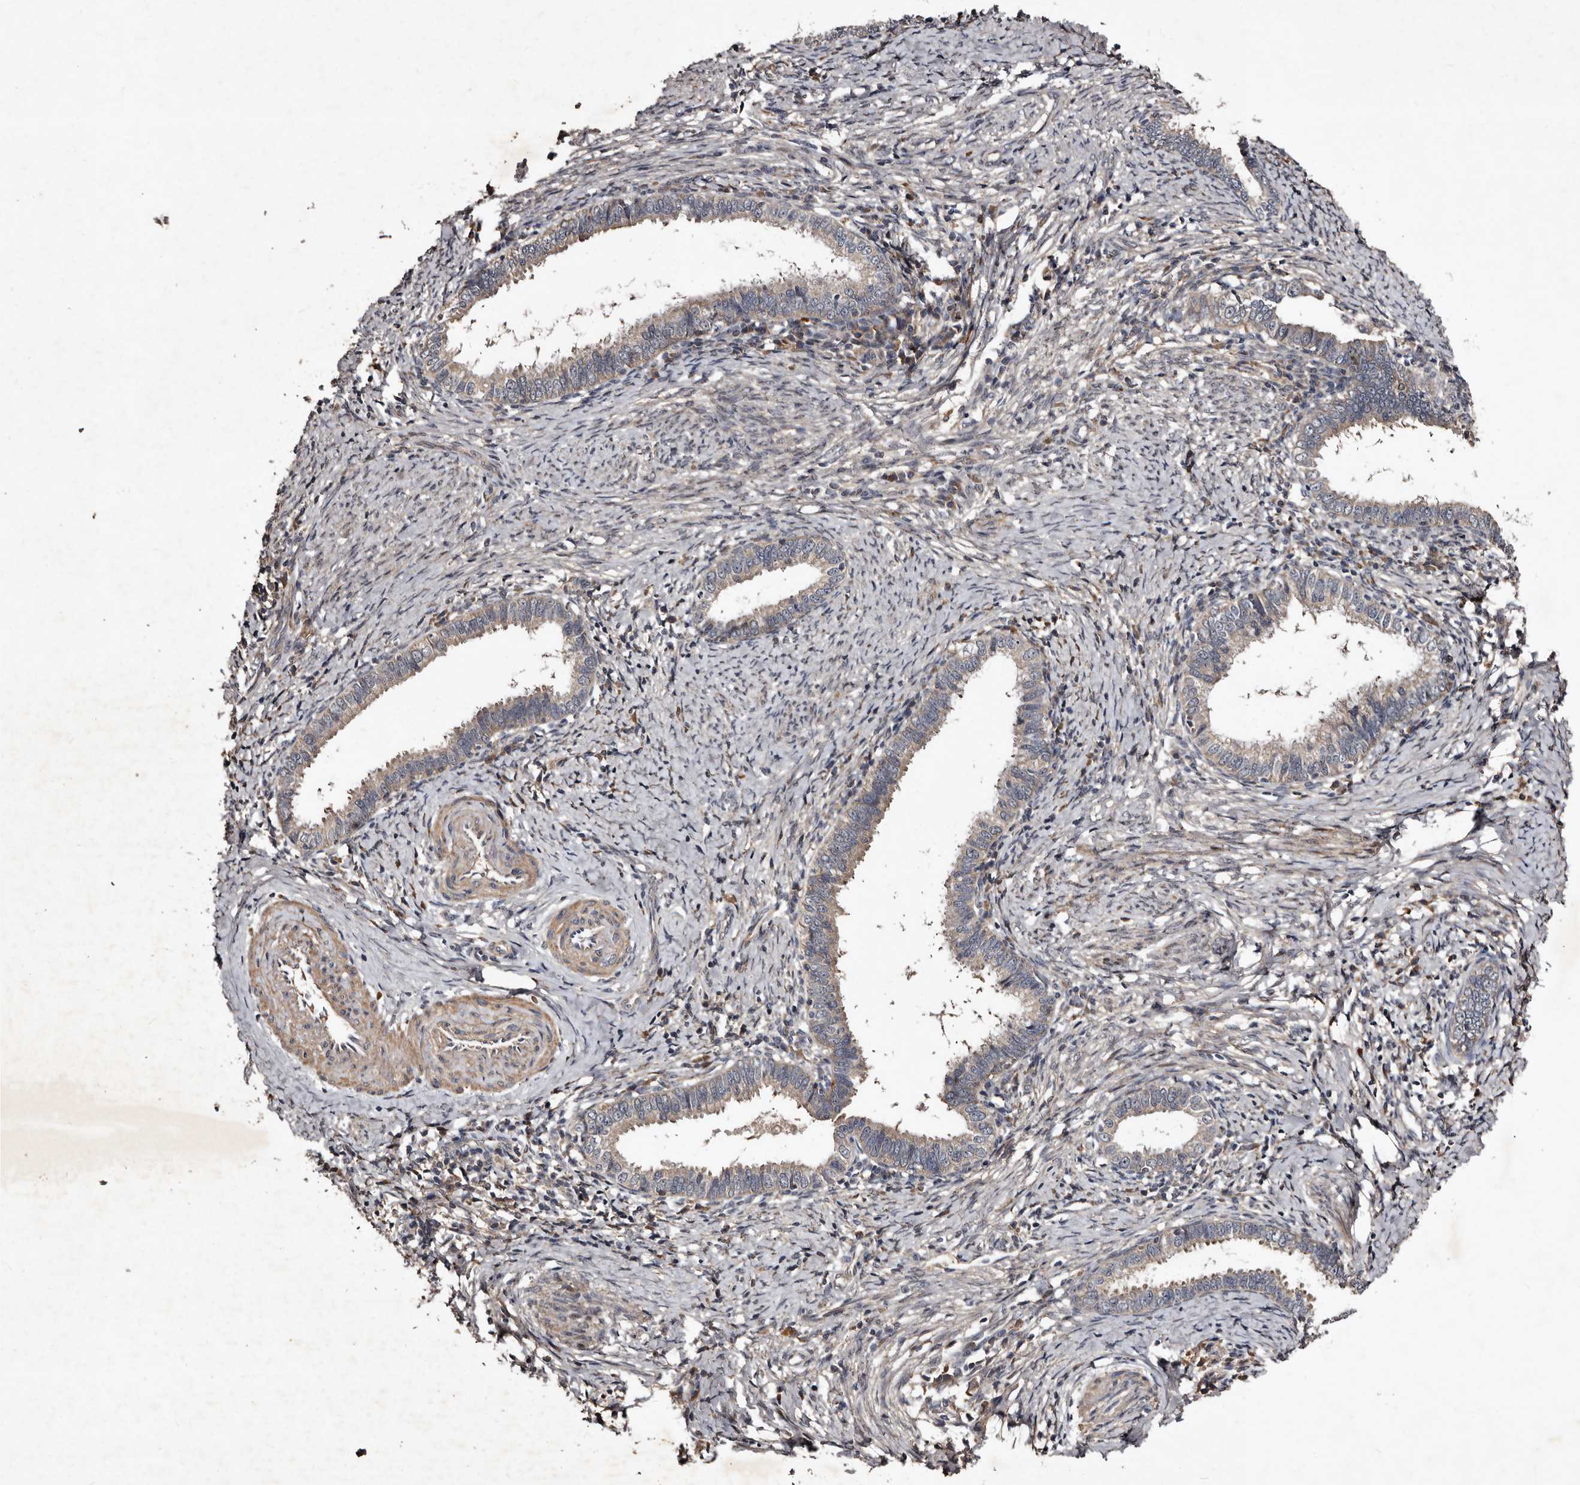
{"staining": {"intensity": "weak", "quantity": "<25%", "location": "cytoplasmic/membranous"}, "tissue": "cervical cancer", "cell_type": "Tumor cells", "image_type": "cancer", "snomed": [{"axis": "morphology", "description": "Adenocarcinoma, NOS"}, {"axis": "topography", "description": "Cervix"}], "caption": "Human cervical cancer (adenocarcinoma) stained for a protein using IHC displays no positivity in tumor cells.", "gene": "MKRN3", "patient": {"sex": "female", "age": 36}}